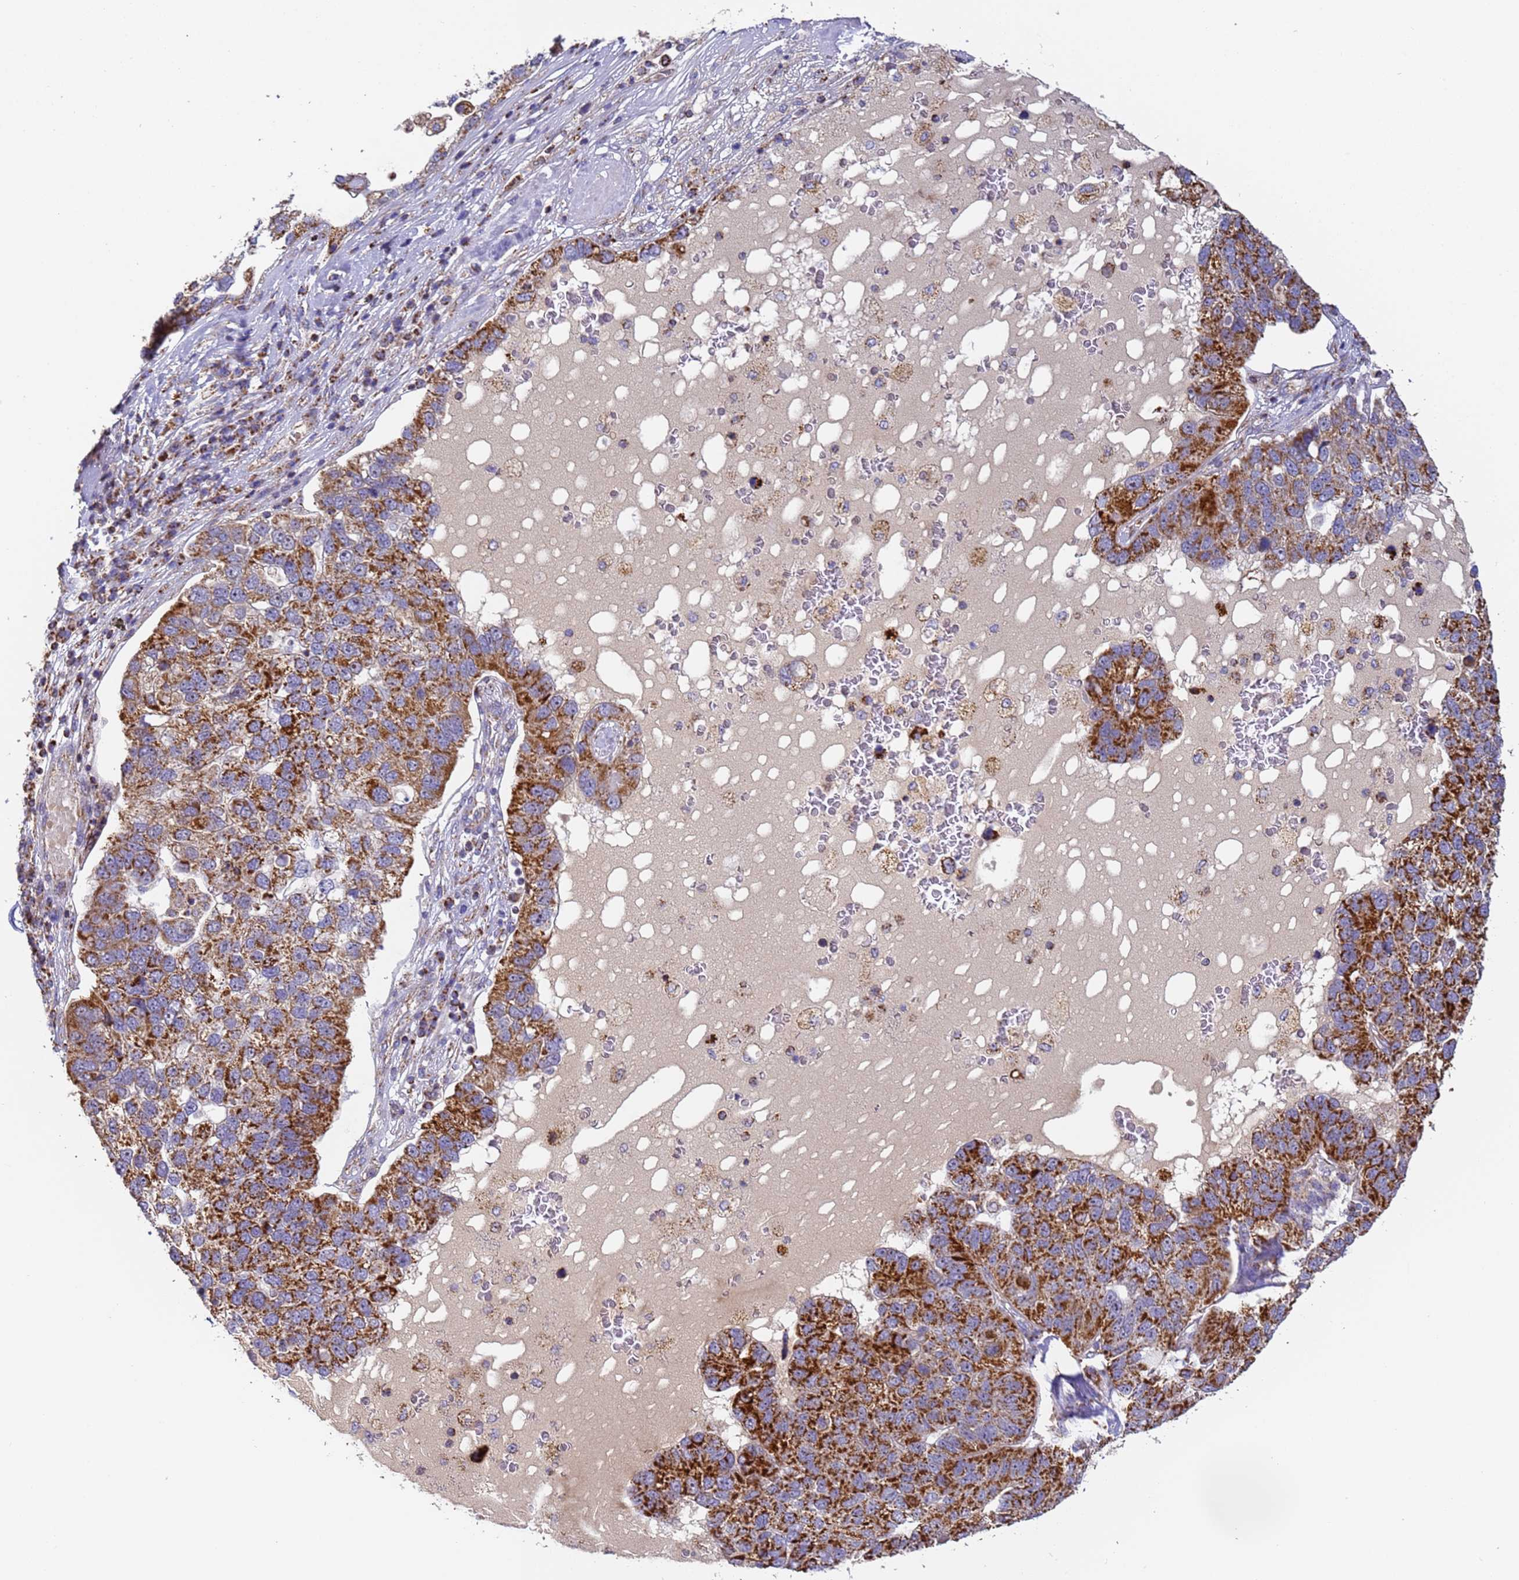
{"staining": {"intensity": "strong", "quantity": ">75%", "location": "cytoplasmic/membranous"}, "tissue": "pancreatic cancer", "cell_type": "Tumor cells", "image_type": "cancer", "snomed": [{"axis": "morphology", "description": "Adenocarcinoma, NOS"}, {"axis": "topography", "description": "Pancreas"}], "caption": "DAB immunohistochemical staining of human pancreatic adenocarcinoma shows strong cytoplasmic/membranous protein staining in approximately >75% of tumor cells. The staining was performed using DAB, with brown indicating positive protein expression. Nuclei are stained blue with hematoxylin.", "gene": "FRG2C", "patient": {"sex": "female", "age": 61}}